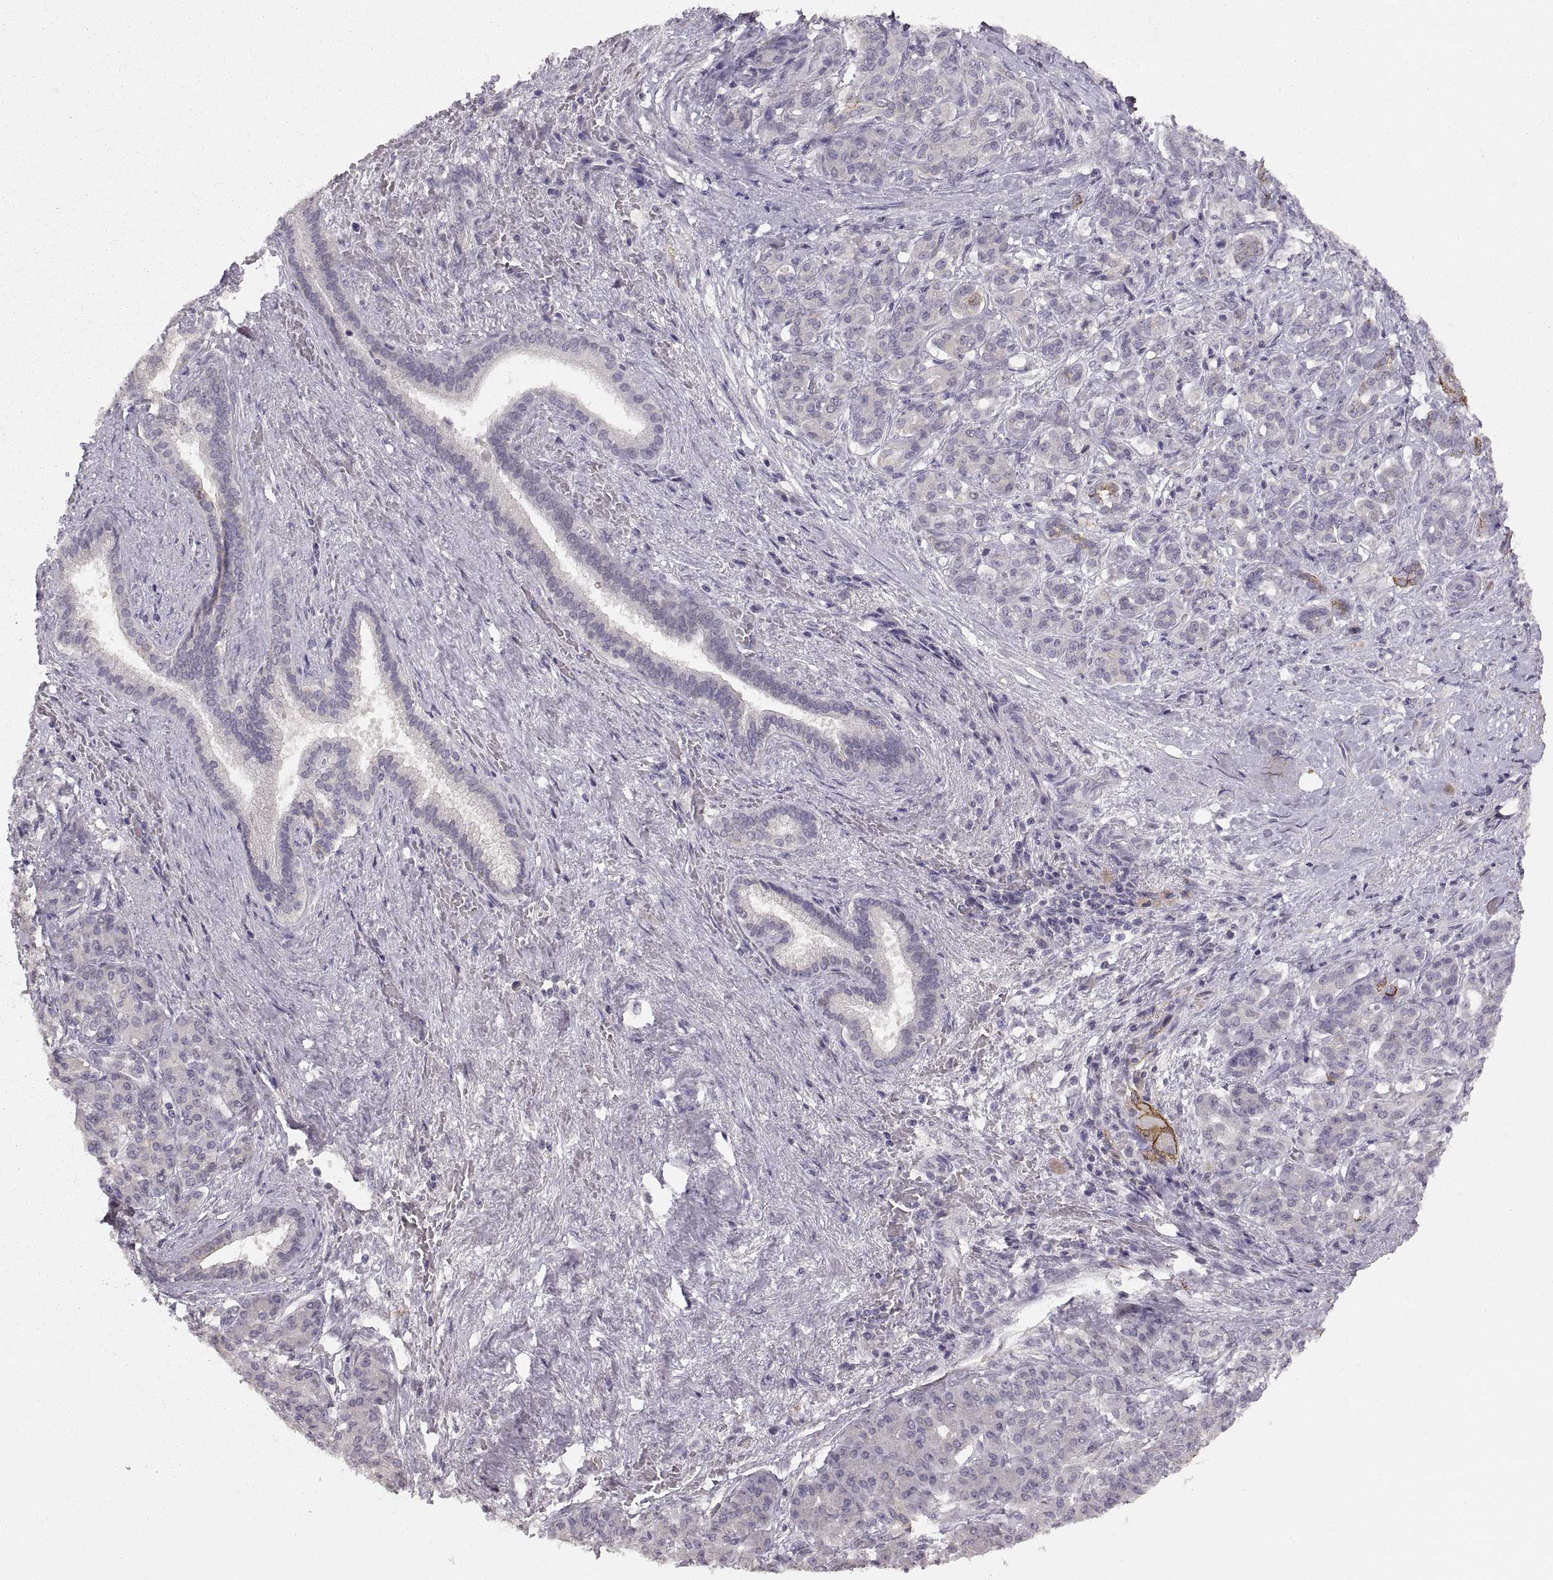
{"staining": {"intensity": "negative", "quantity": "none", "location": "none"}, "tissue": "pancreatic cancer", "cell_type": "Tumor cells", "image_type": "cancer", "snomed": [{"axis": "morphology", "description": "Normal tissue, NOS"}, {"axis": "morphology", "description": "Inflammation, NOS"}, {"axis": "morphology", "description": "Adenocarcinoma, NOS"}, {"axis": "topography", "description": "Pancreas"}], "caption": "This is an immunohistochemistry (IHC) photomicrograph of pancreatic adenocarcinoma. There is no staining in tumor cells.", "gene": "CDH2", "patient": {"sex": "male", "age": 57}}